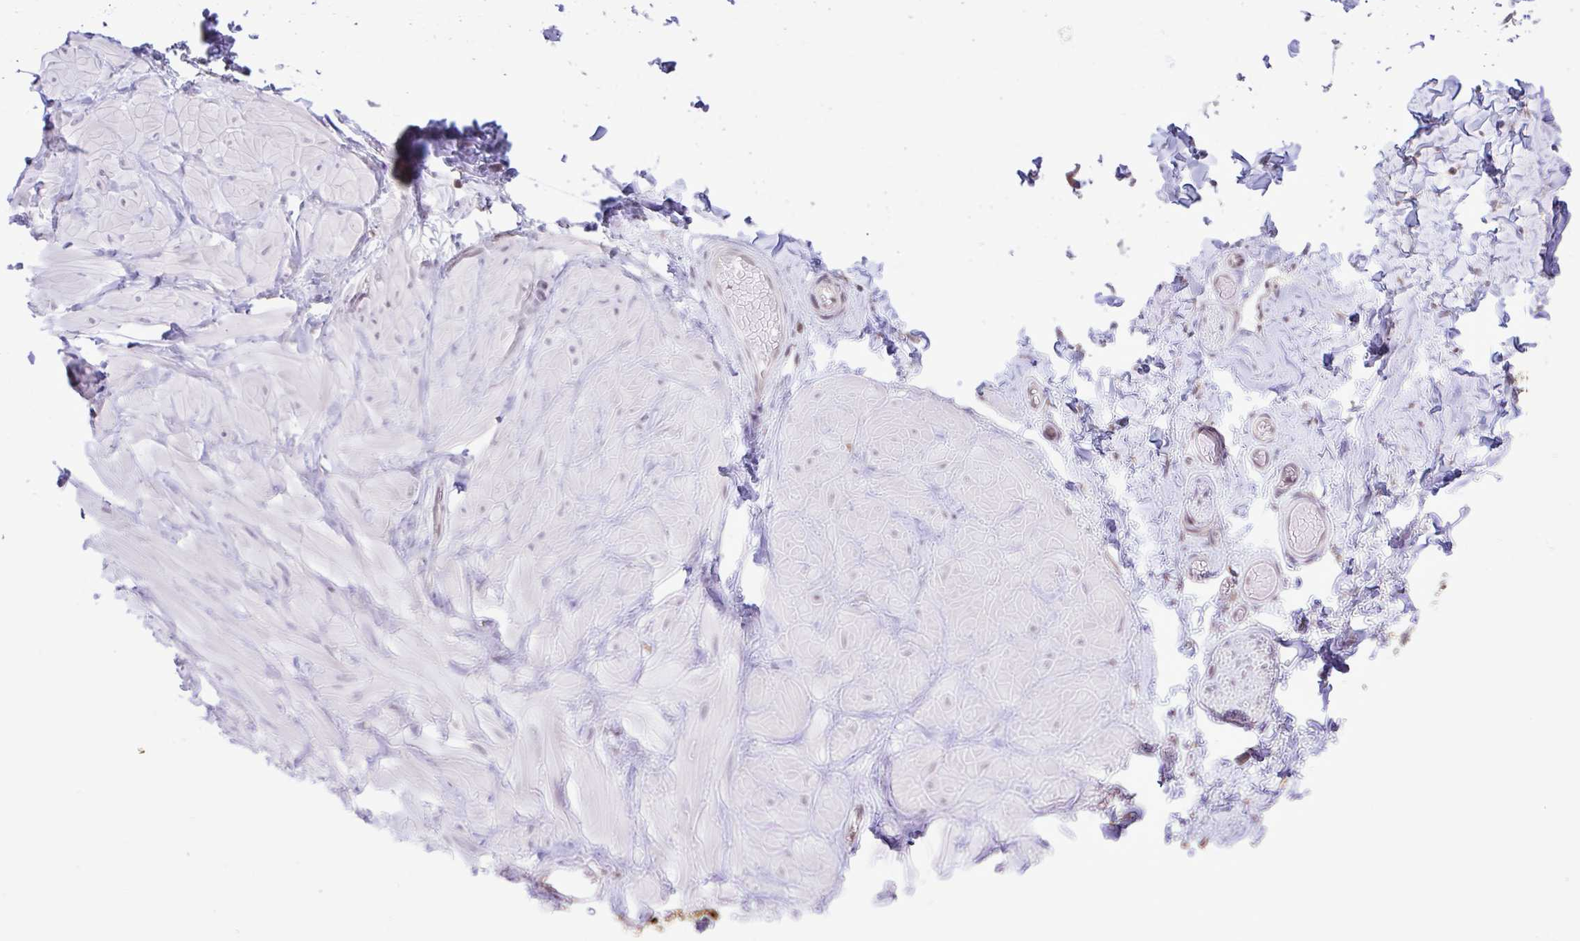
{"staining": {"intensity": "negative", "quantity": "none", "location": "none"}, "tissue": "adipose tissue", "cell_type": "Adipocytes", "image_type": "normal", "snomed": [{"axis": "morphology", "description": "Normal tissue, NOS"}, {"axis": "topography", "description": "Soft tissue"}, {"axis": "topography", "description": "Adipose tissue"}, {"axis": "topography", "description": "Vascular tissue"}, {"axis": "topography", "description": "Peripheral nerve tissue"}], "caption": "IHC micrograph of unremarkable adipose tissue: adipose tissue stained with DAB reveals no significant protein positivity in adipocytes. (Immunohistochemistry (ihc), brightfield microscopy, high magnification).", "gene": "CYP20A1", "patient": {"sex": "male", "age": 29}}